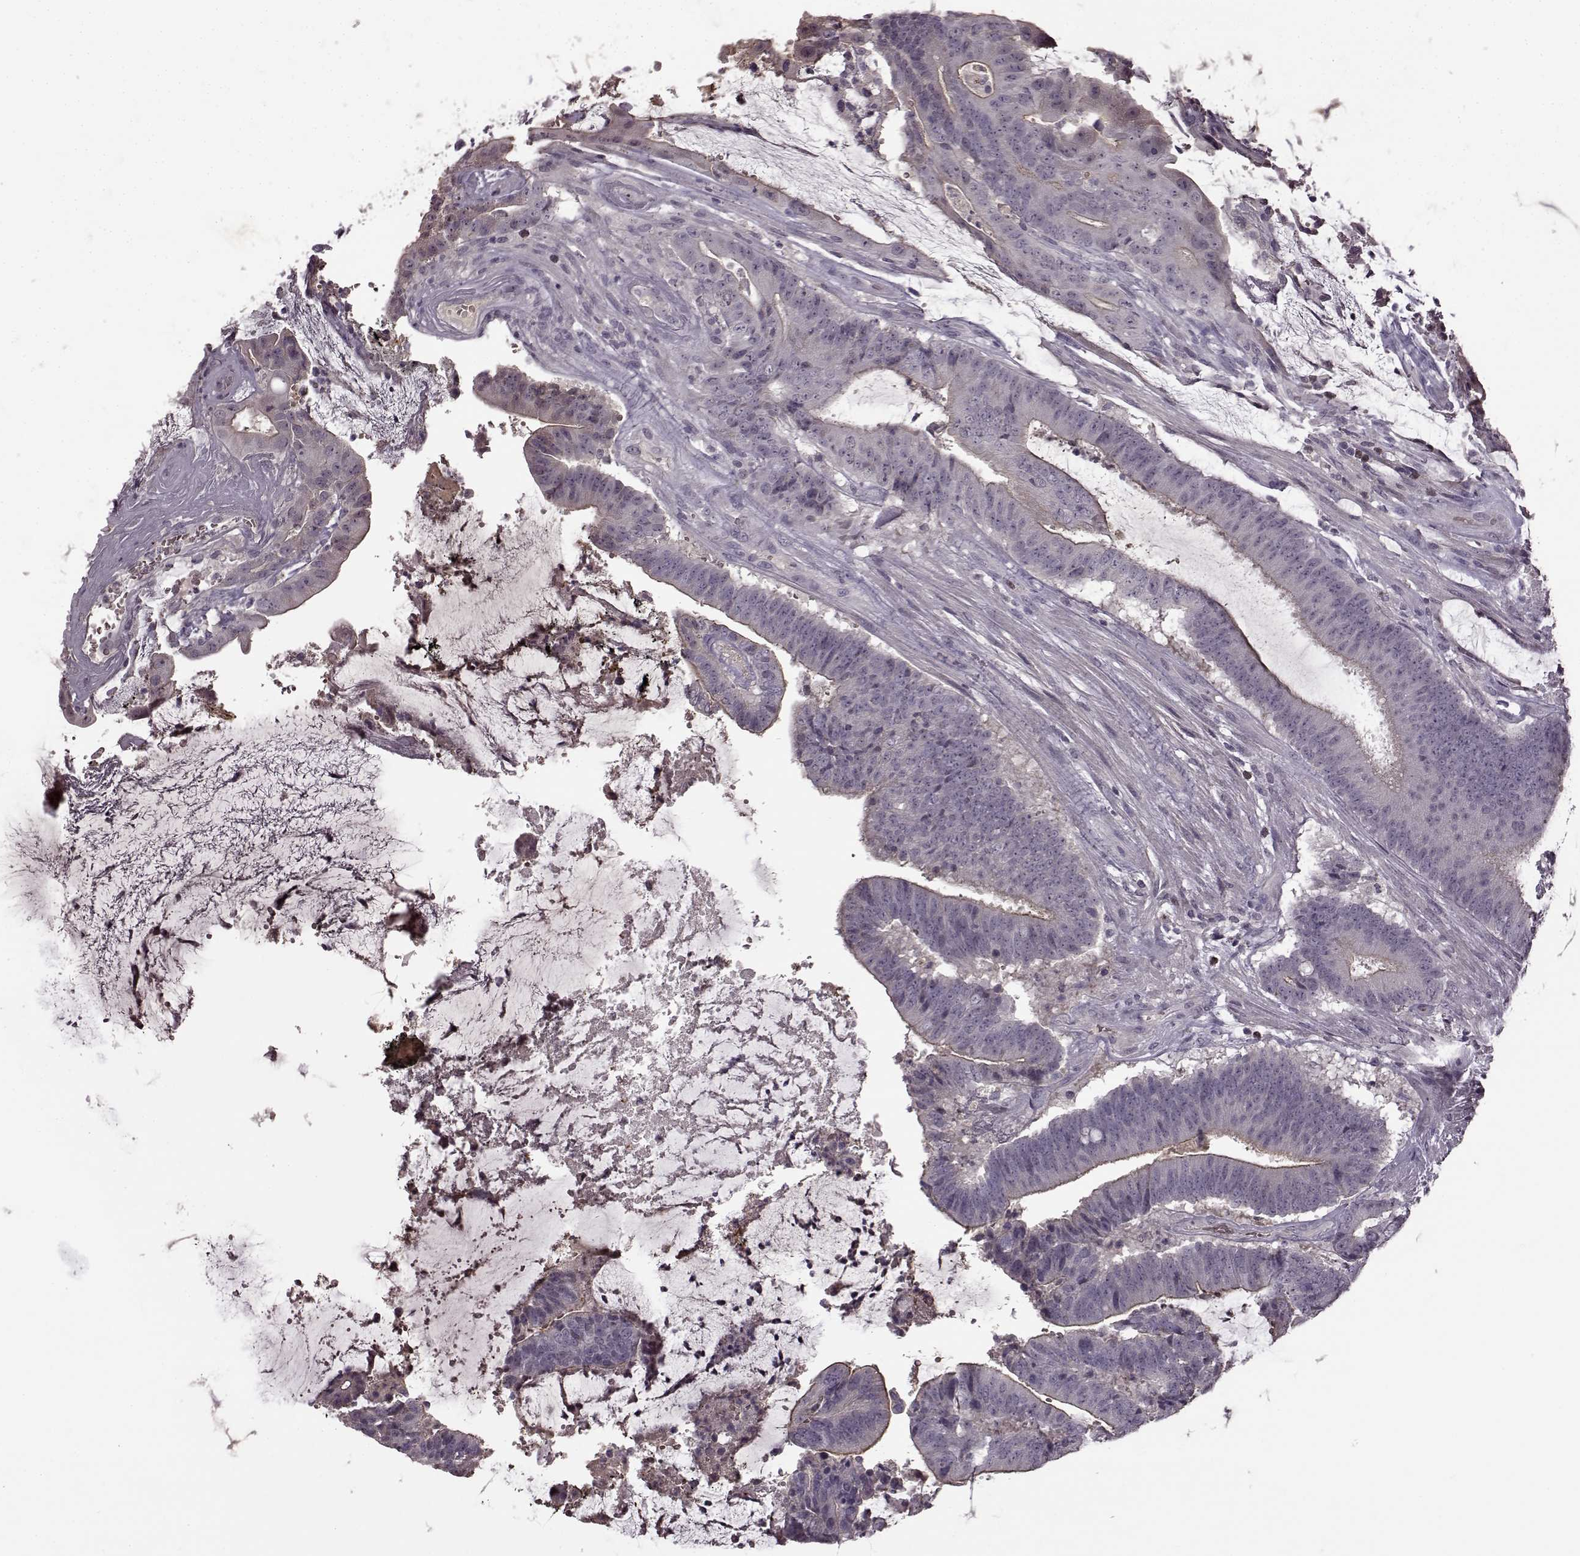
{"staining": {"intensity": "weak", "quantity": "<25%", "location": "cytoplasmic/membranous"}, "tissue": "colorectal cancer", "cell_type": "Tumor cells", "image_type": "cancer", "snomed": [{"axis": "morphology", "description": "Adenocarcinoma, NOS"}, {"axis": "topography", "description": "Colon"}], "caption": "Immunohistochemistry (IHC) of colorectal cancer demonstrates no positivity in tumor cells.", "gene": "CNGA3", "patient": {"sex": "female", "age": 43}}